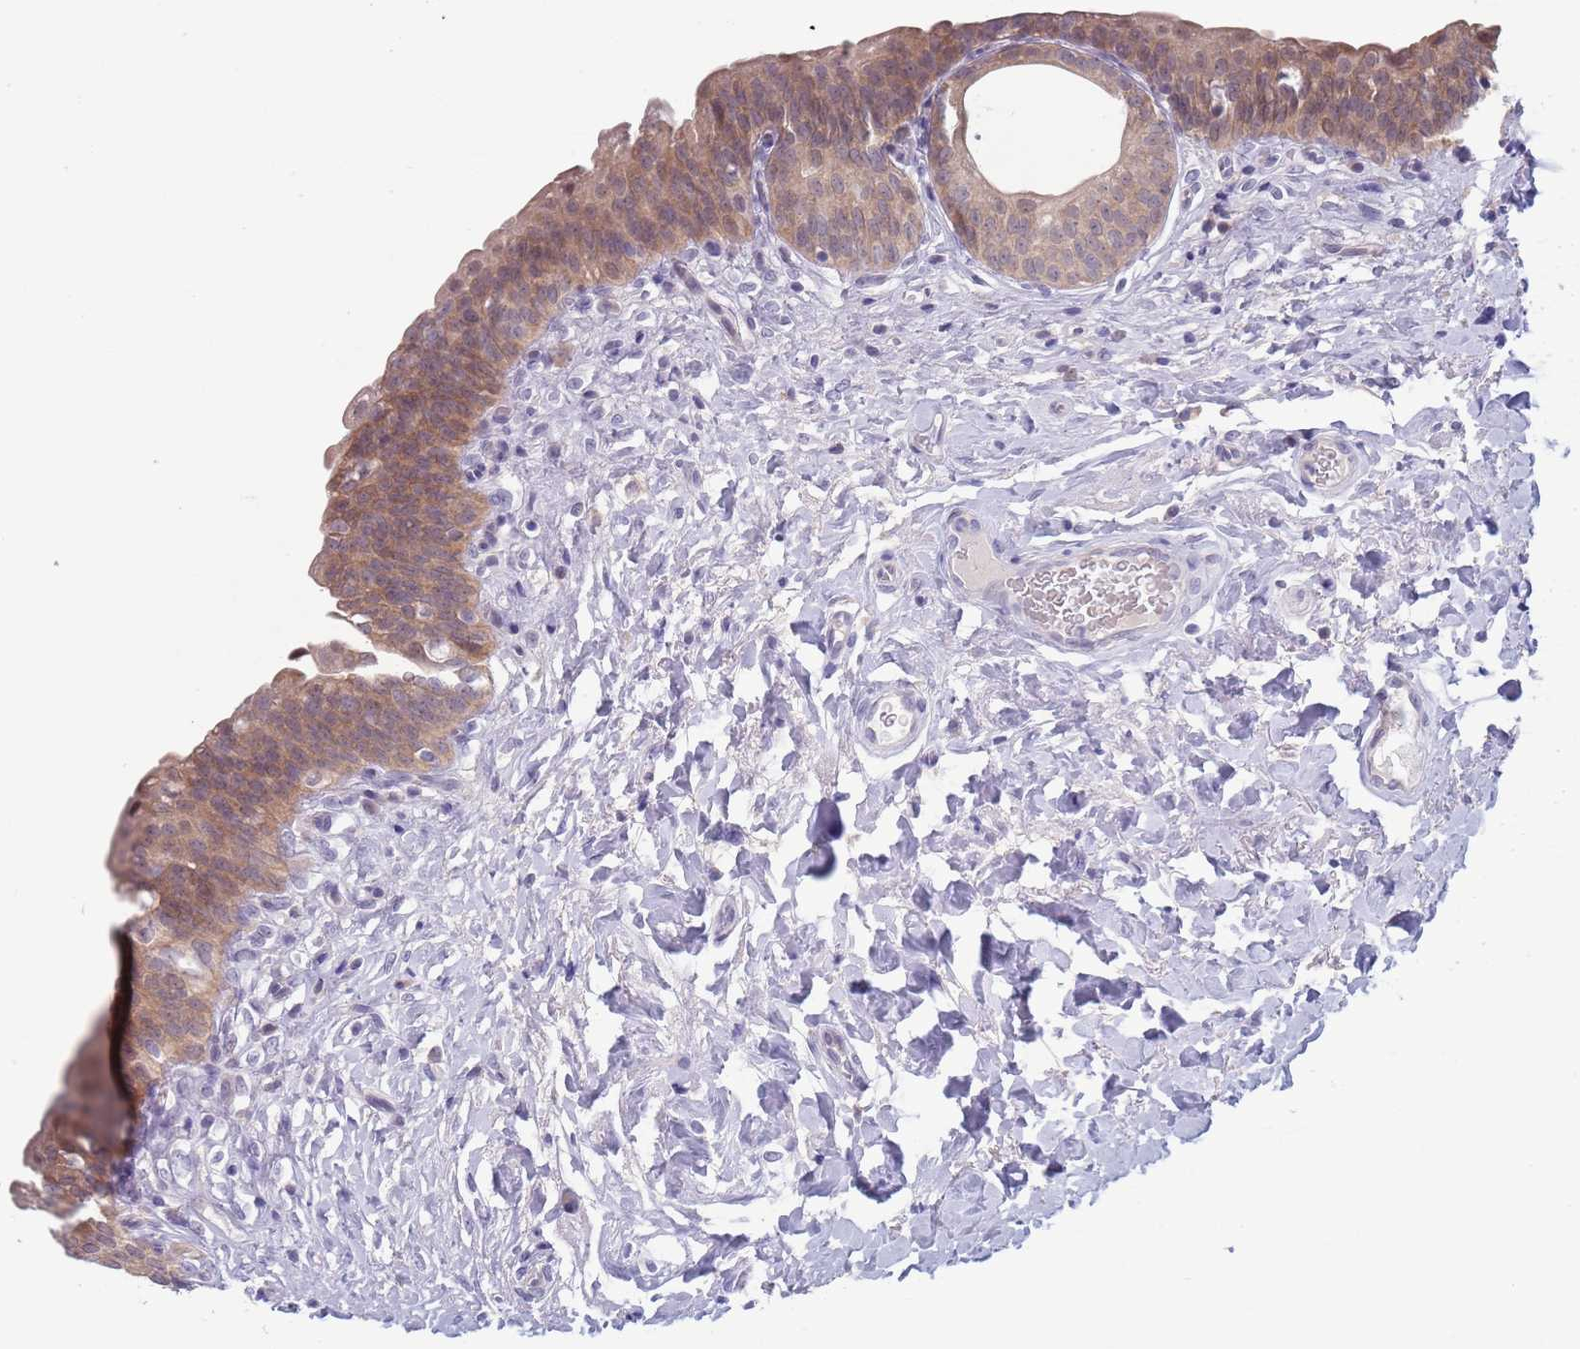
{"staining": {"intensity": "moderate", "quantity": "25%-75%", "location": "cytoplasmic/membranous,nuclear"}, "tissue": "urinary bladder", "cell_type": "Urothelial cells", "image_type": "normal", "snomed": [{"axis": "morphology", "description": "Normal tissue, NOS"}, {"axis": "topography", "description": "Urinary bladder"}], "caption": "Urinary bladder stained for a protein (brown) exhibits moderate cytoplasmic/membranous,nuclear positive positivity in approximately 25%-75% of urothelial cells.", "gene": "CLNS1A", "patient": {"sex": "male", "age": 83}}